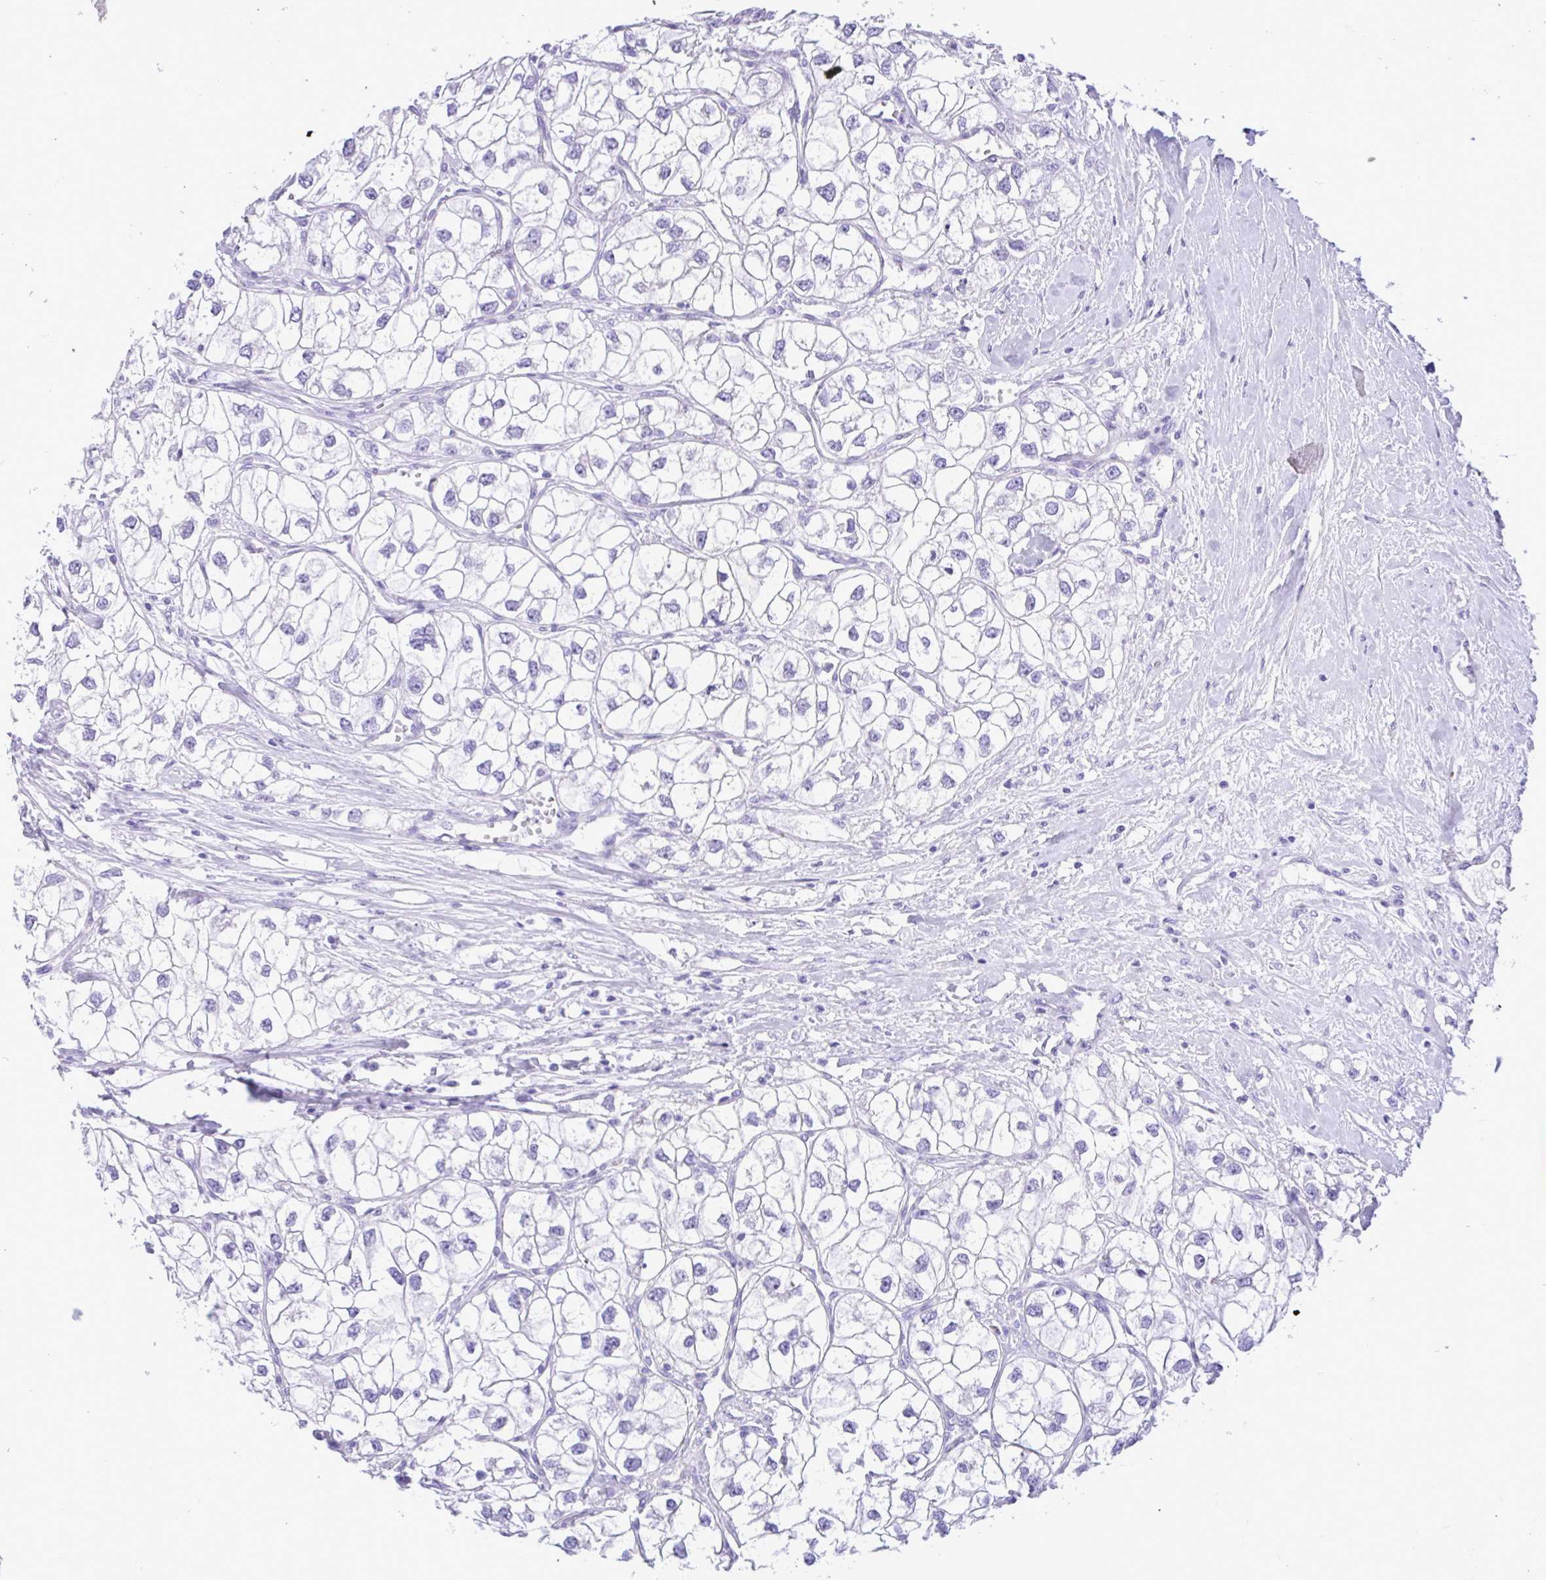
{"staining": {"intensity": "negative", "quantity": "none", "location": "none"}, "tissue": "renal cancer", "cell_type": "Tumor cells", "image_type": "cancer", "snomed": [{"axis": "morphology", "description": "Adenocarcinoma, NOS"}, {"axis": "topography", "description": "Kidney"}], "caption": "Renal adenocarcinoma stained for a protein using immunohistochemistry displays no positivity tumor cells.", "gene": "OR4N4", "patient": {"sex": "male", "age": 59}}